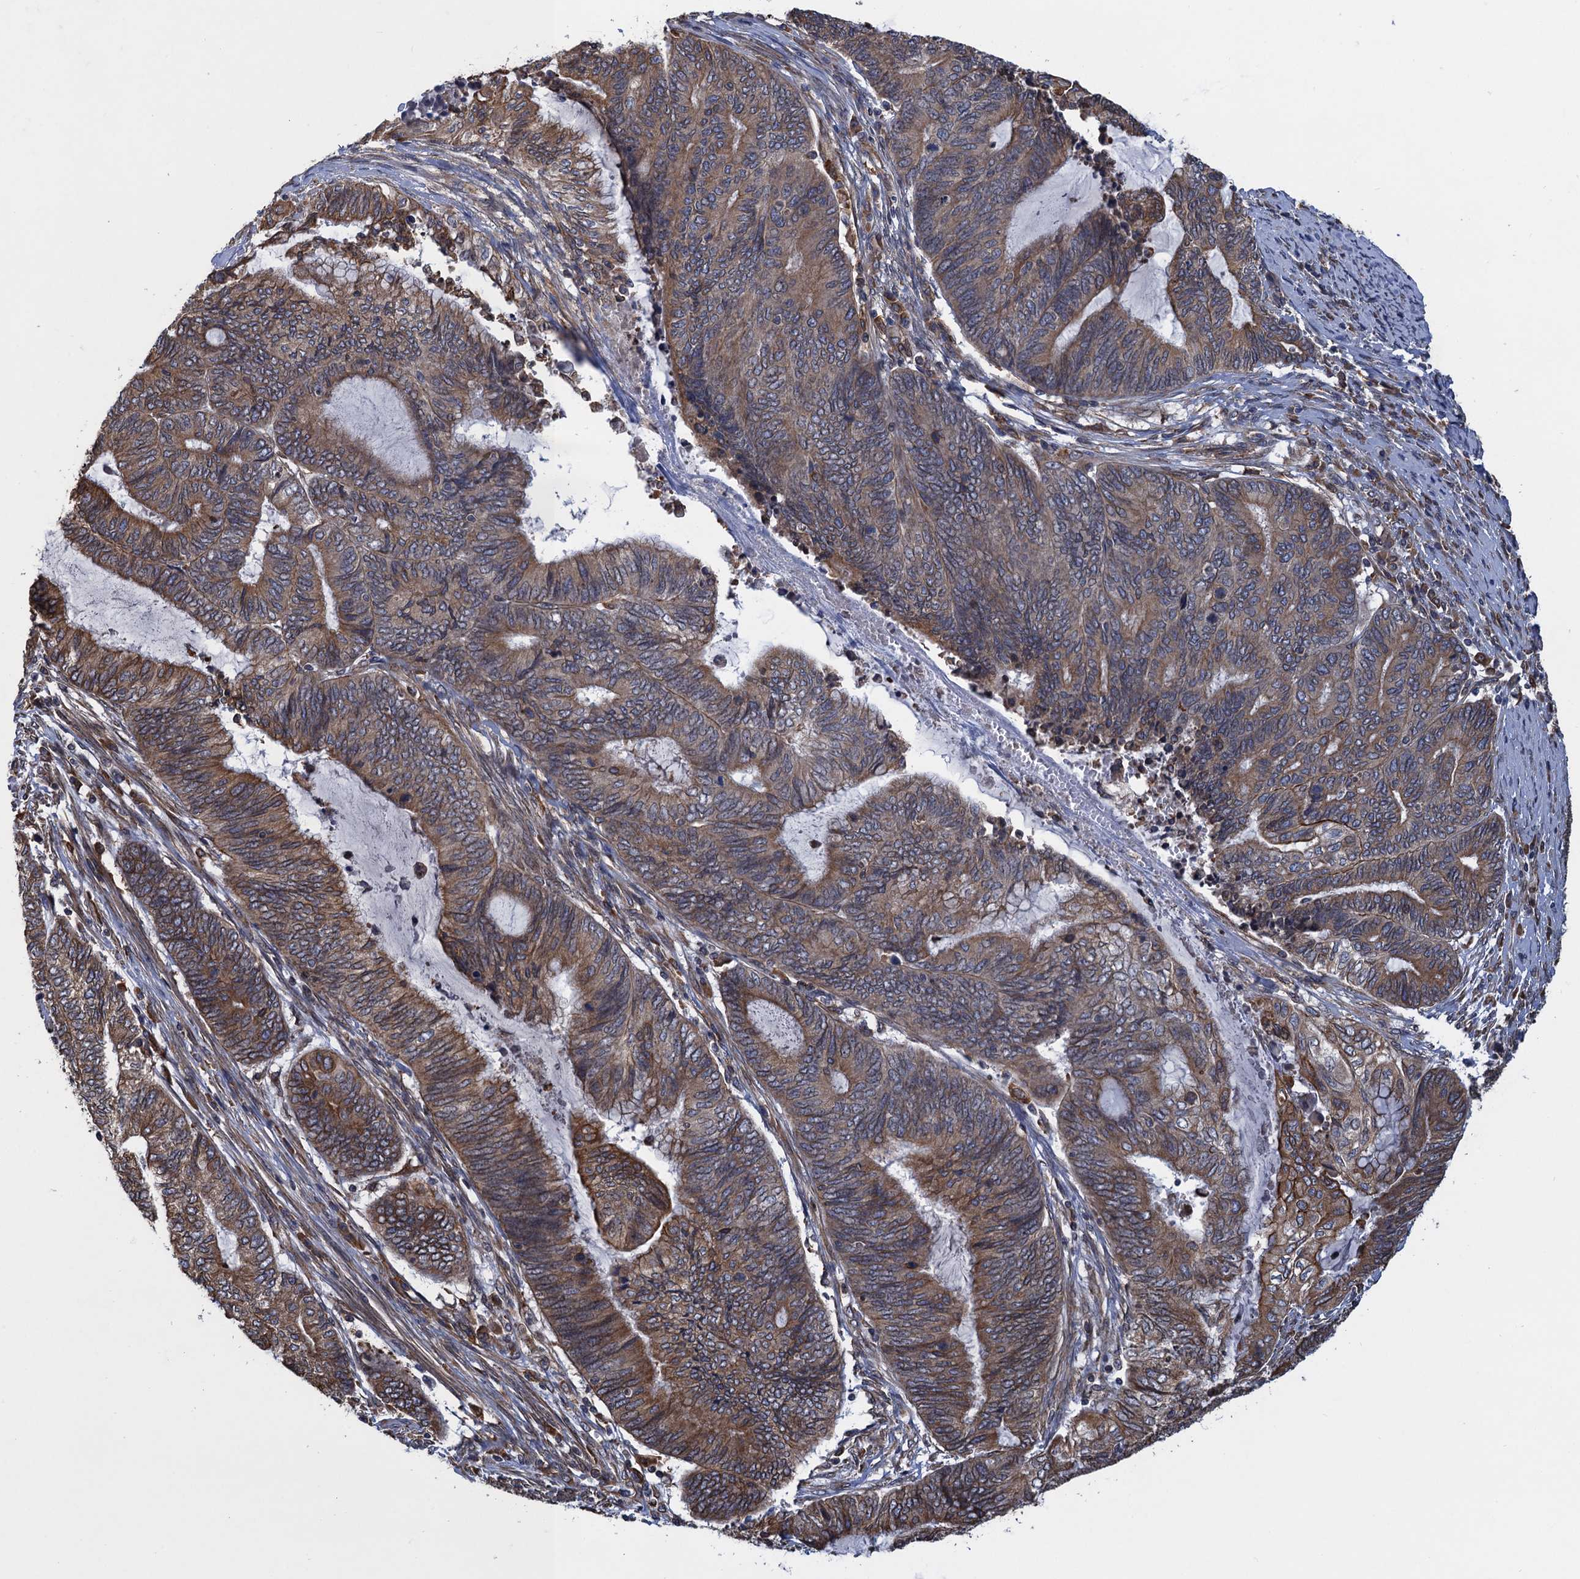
{"staining": {"intensity": "moderate", "quantity": ">75%", "location": "cytoplasmic/membranous"}, "tissue": "endometrial cancer", "cell_type": "Tumor cells", "image_type": "cancer", "snomed": [{"axis": "morphology", "description": "Adenocarcinoma, NOS"}, {"axis": "topography", "description": "Uterus"}, {"axis": "topography", "description": "Endometrium"}], "caption": "DAB immunohistochemical staining of endometrial adenocarcinoma displays moderate cytoplasmic/membranous protein staining in about >75% of tumor cells.", "gene": "ARMC5", "patient": {"sex": "female", "age": 70}}